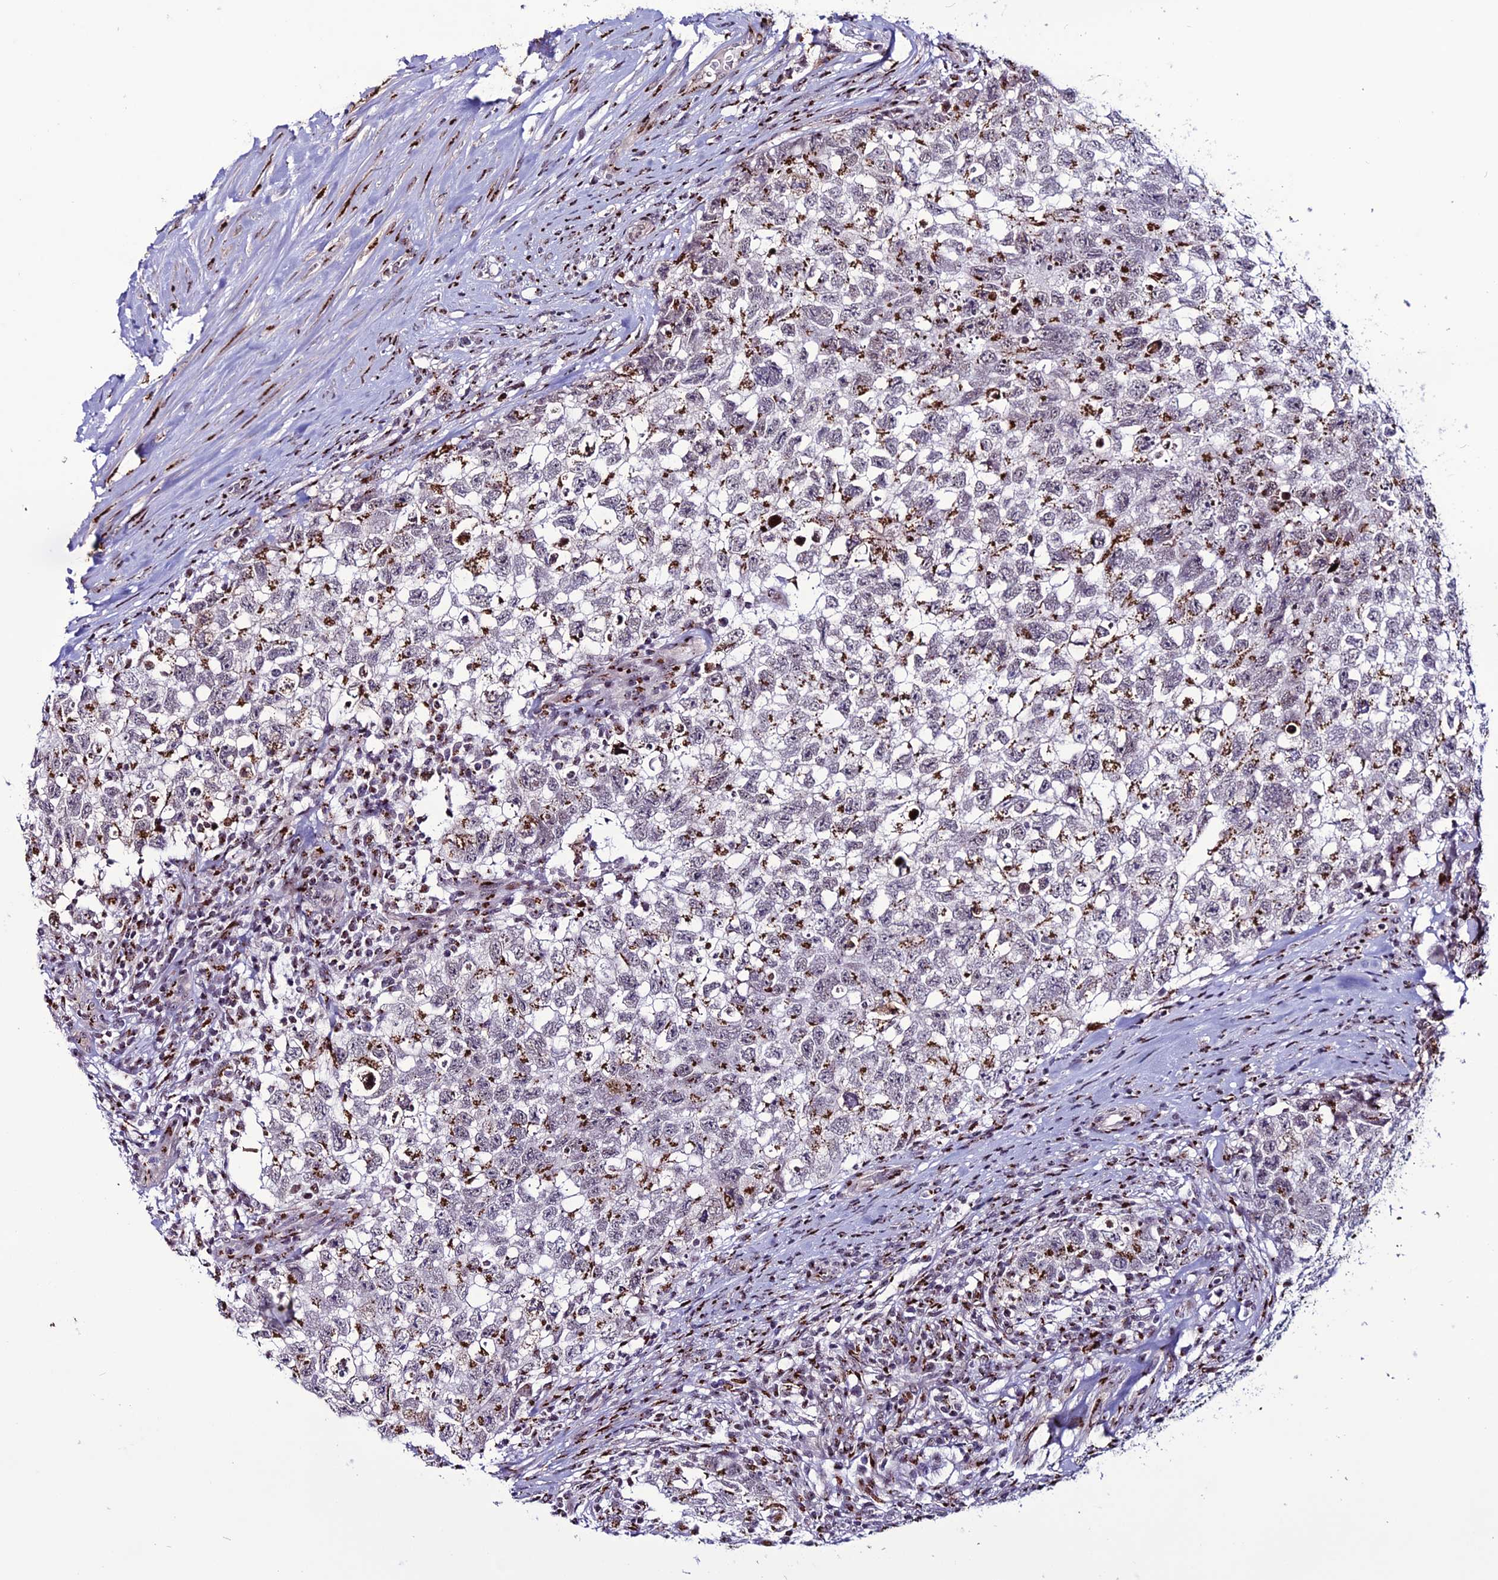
{"staining": {"intensity": "strong", "quantity": "<25%", "location": "cytoplasmic/membranous"}, "tissue": "testis cancer", "cell_type": "Tumor cells", "image_type": "cancer", "snomed": [{"axis": "morphology", "description": "Seminoma, NOS"}, {"axis": "morphology", "description": "Carcinoma, Embryonal, NOS"}, {"axis": "topography", "description": "Testis"}], "caption": "Approximately <25% of tumor cells in human testis cancer (embryonal carcinoma) show strong cytoplasmic/membranous protein positivity as visualized by brown immunohistochemical staining.", "gene": "PLEKHA4", "patient": {"sex": "male", "age": 29}}